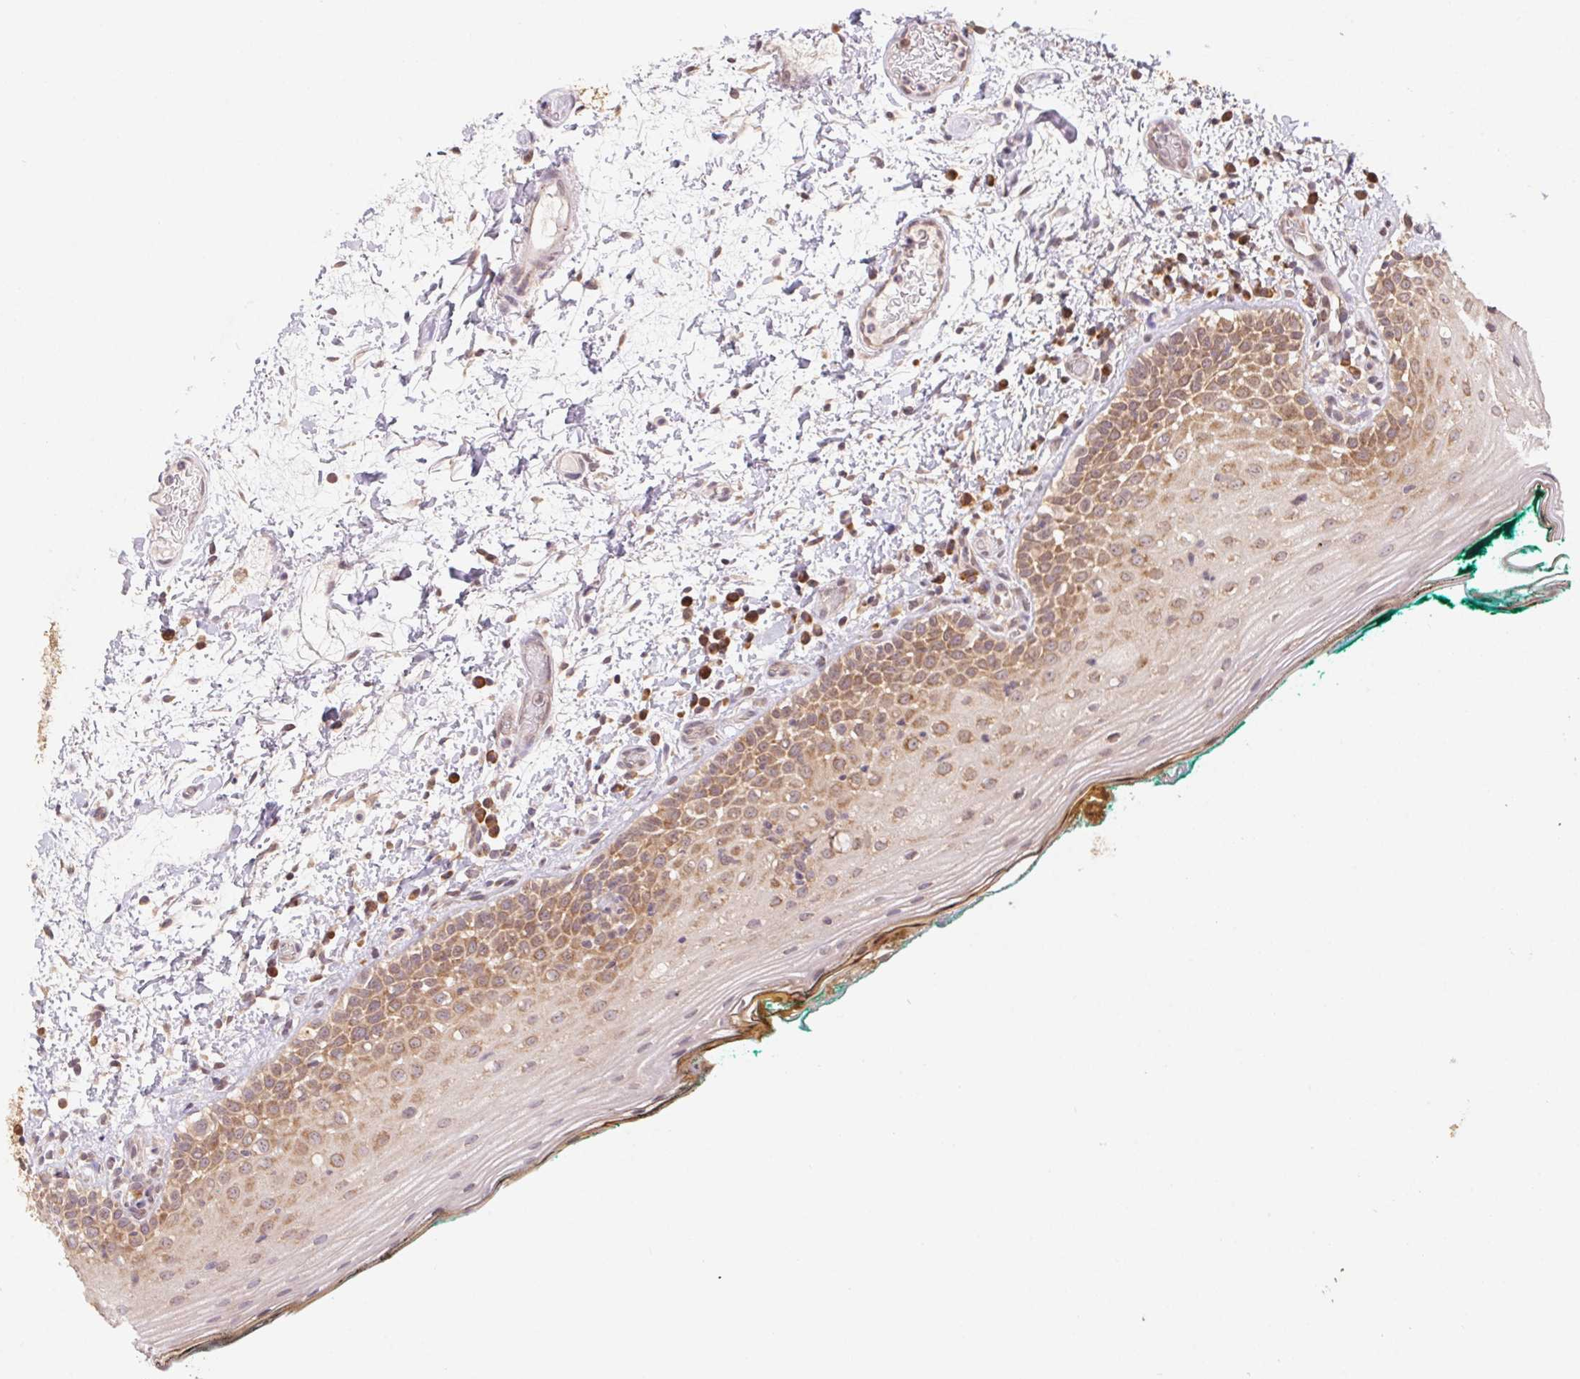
{"staining": {"intensity": "moderate", "quantity": ">75%", "location": "cytoplasmic/membranous"}, "tissue": "oral mucosa", "cell_type": "Squamous epithelial cells", "image_type": "normal", "snomed": [{"axis": "morphology", "description": "Normal tissue, NOS"}, {"axis": "topography", "description": "Oral tissue"}], "caption": "High-power microscopy captured an IHC photomicrograph of benign oral mucosa, revealing moderate cytoplasmic/membranous expression in approximately >75% of squamous epithelial cells. (DAB (3,3'-diaminobenzidine) = brown stain, brightfield microscopy at high magnification).", "gene": "RPL27A", "patient": {"sex": "female", "age": 83}}